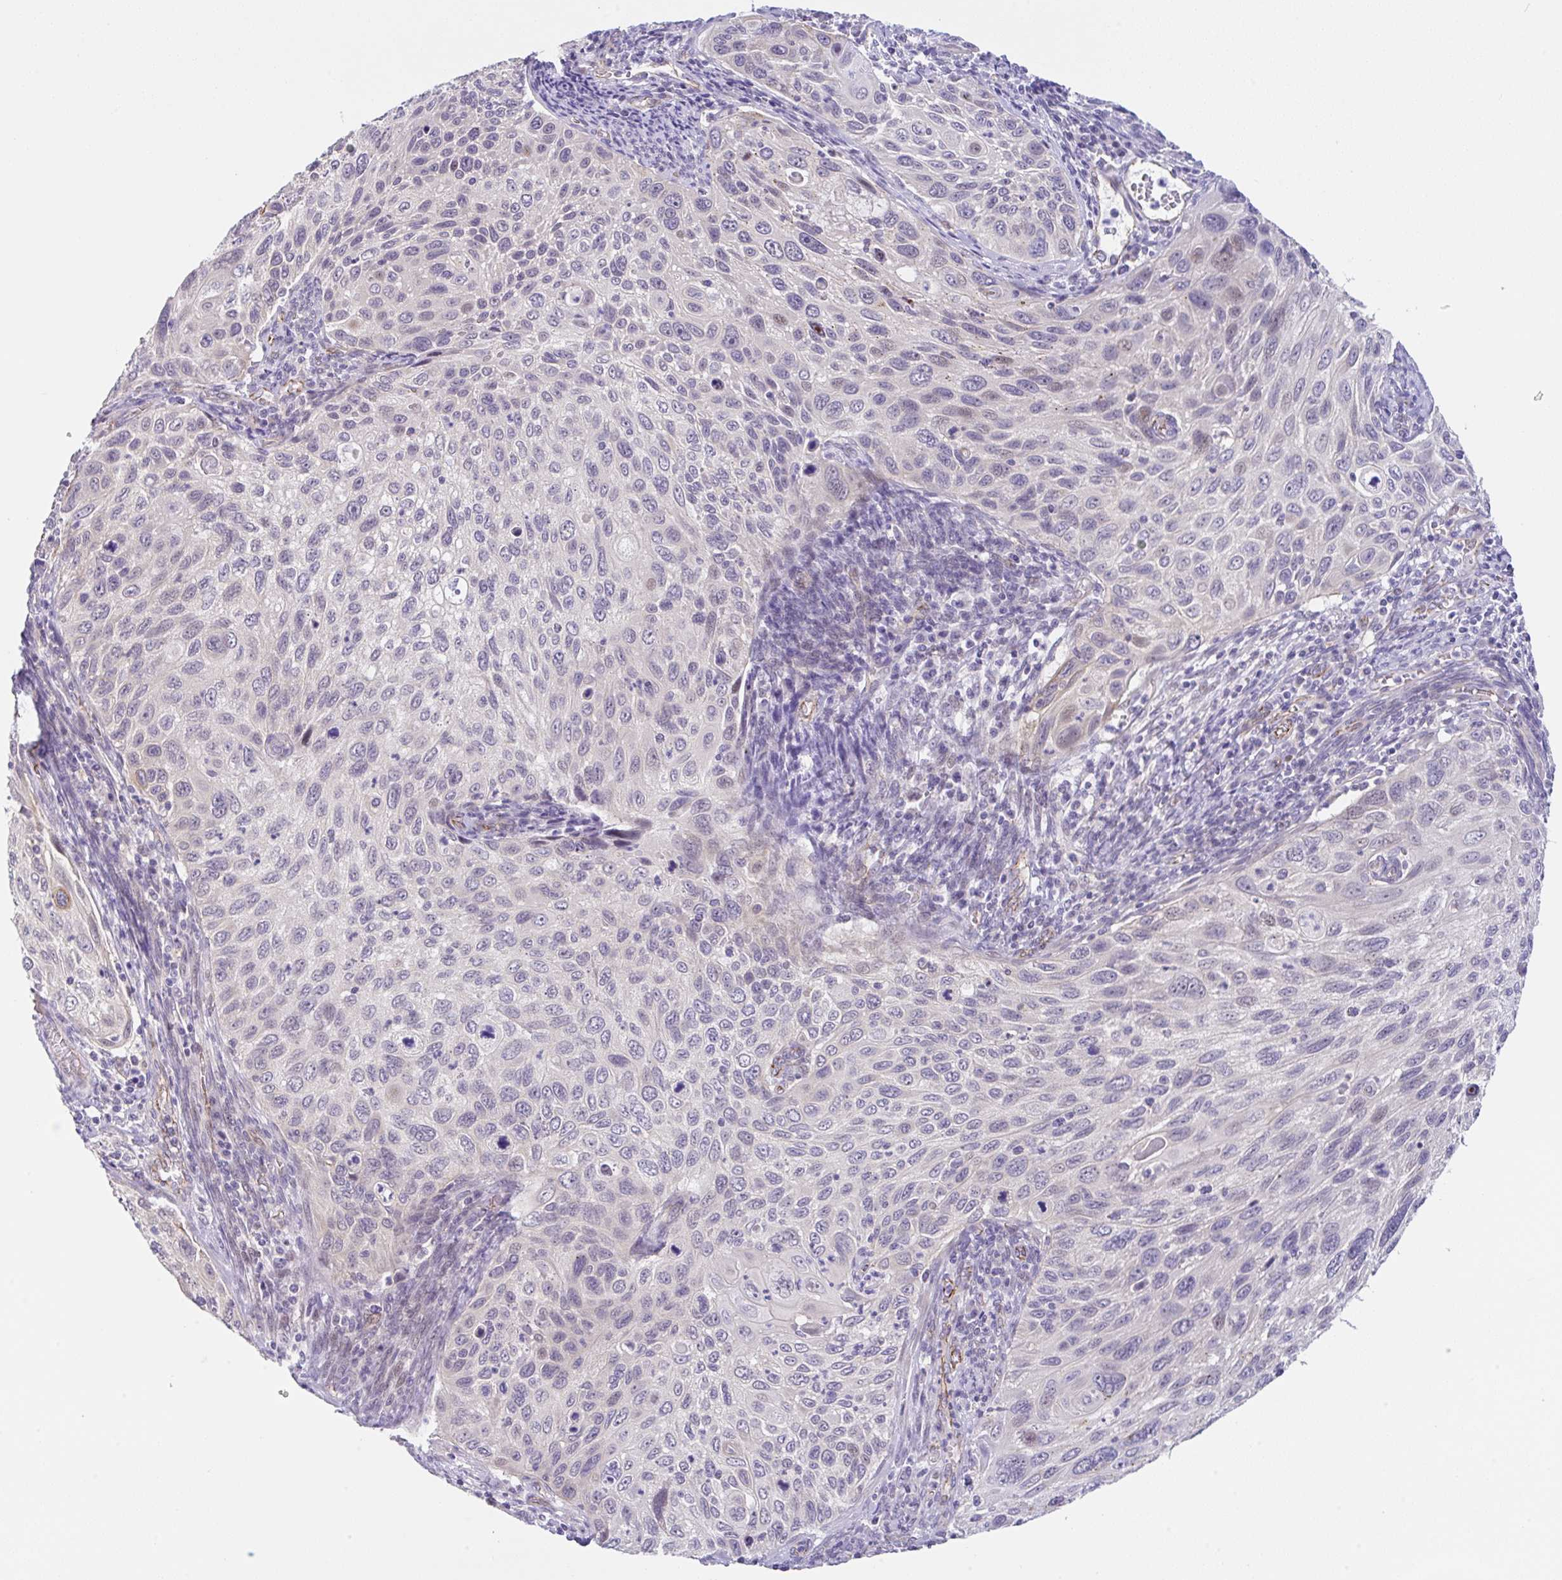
{"staining": {"intensity": "negative", "quantity": "none", "location": "none"}, "tissue": "cervical cancer", "cell_type": "Tumor cells", "image_type": "cancer", "snomed": [{"axis": "morphology", "description": "Squamous cell carcinoma, NOS"}, {"axis": "topography", "description": "Cervix"}], "caption": "The micrograph shows no significant expression in tumor cells of cervical cancer (squamous cell carcinoma).", "gene": "CGNL1", "patient": {"sex": "female", "age": 70}}